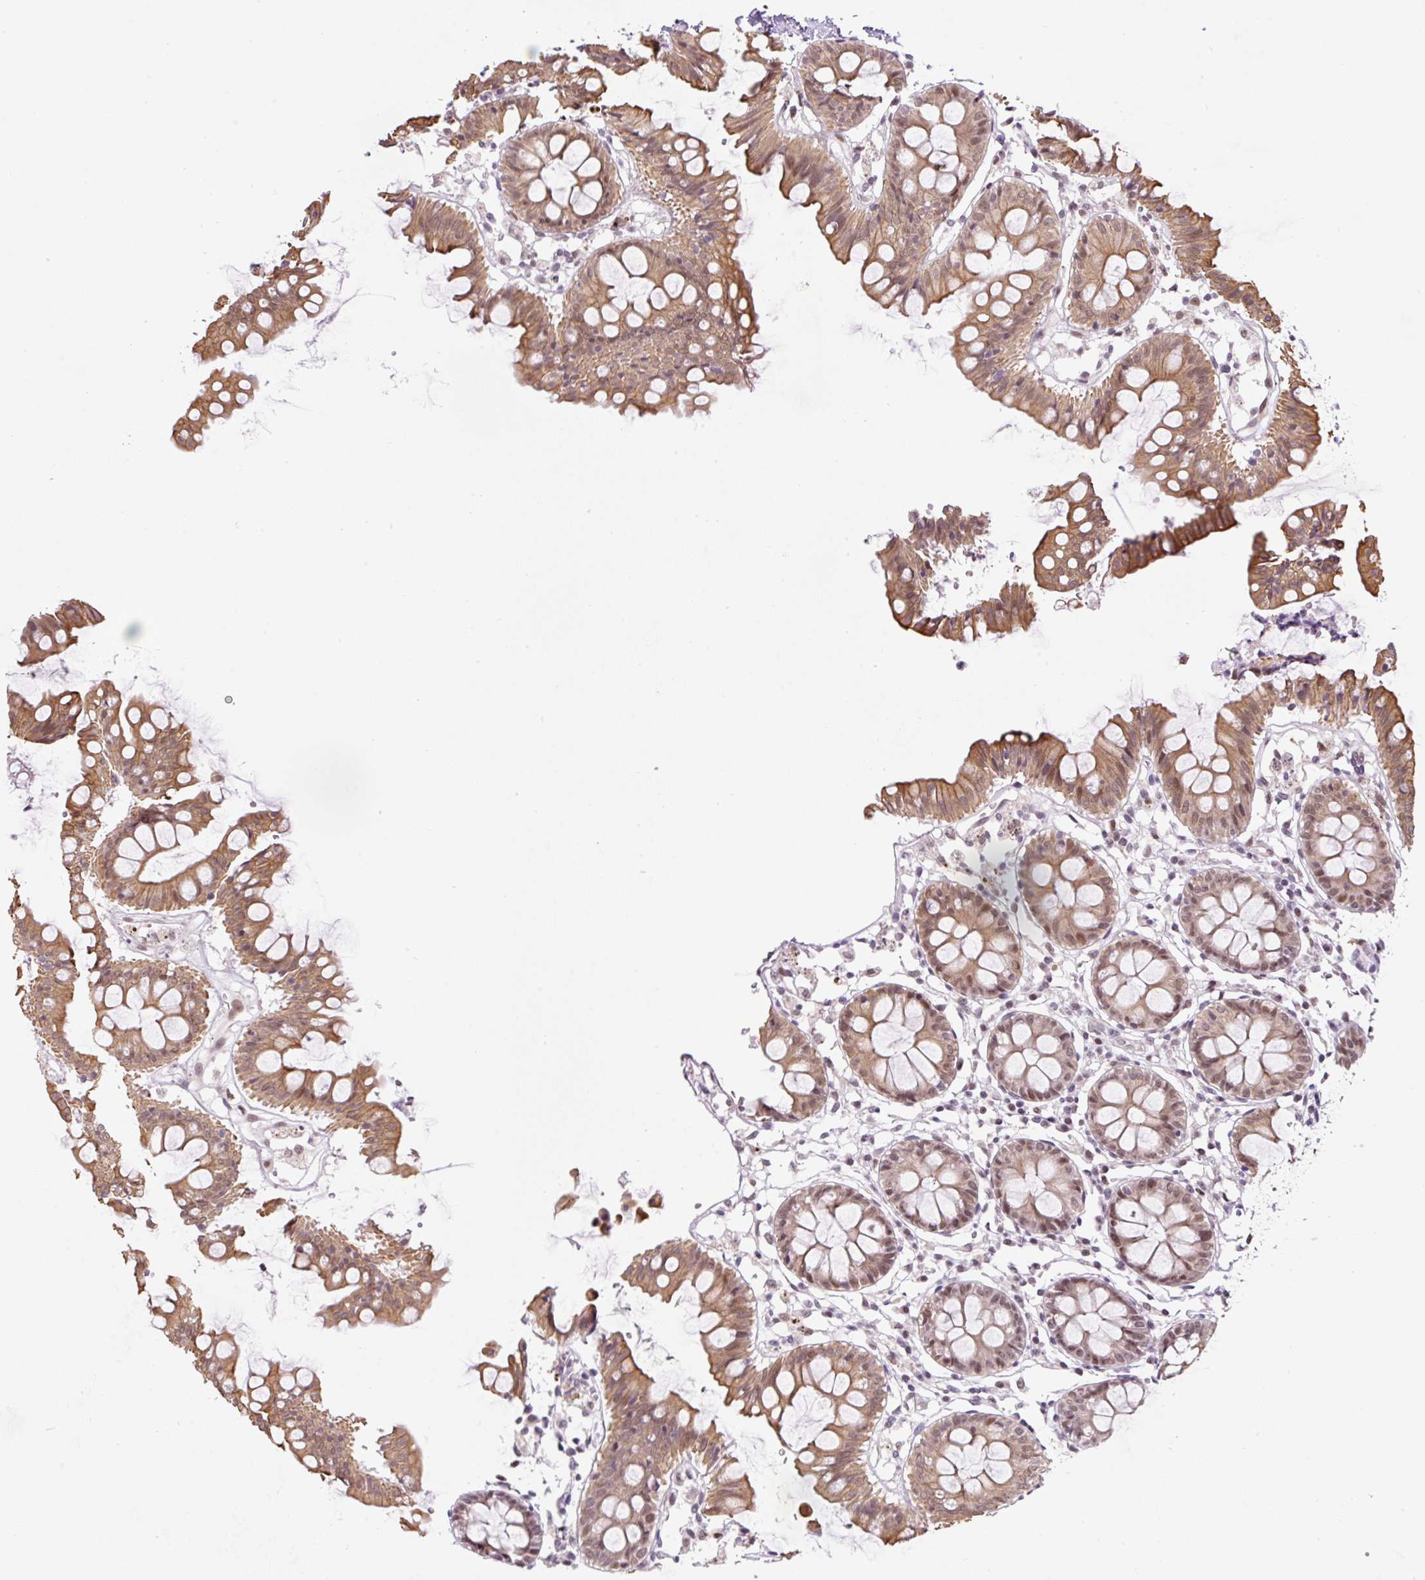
{"staining": {"intensity": "moderate", "quantity": ">75%", "location": "cytoplasmic/membranous,nuclear"}, "tissue": "colon", "cell_type": "Glandular cells", "image_type": "normal", "snomed": [{"axis": "morphology", "description": "Normal tissue, NOS"}, {"axis": "topography", "description": "Colon"}], "caption": "Brown immunohistochemical staining in normal colon demonstrates moderate cytoplasmic/membranous,nuclear positivity in about >75% of glandular cells. The protein is shown in brown color, while the nuclei are stained blue.", "gene": "TAF1A", "patient": {"sex": "female", "age": 84}}